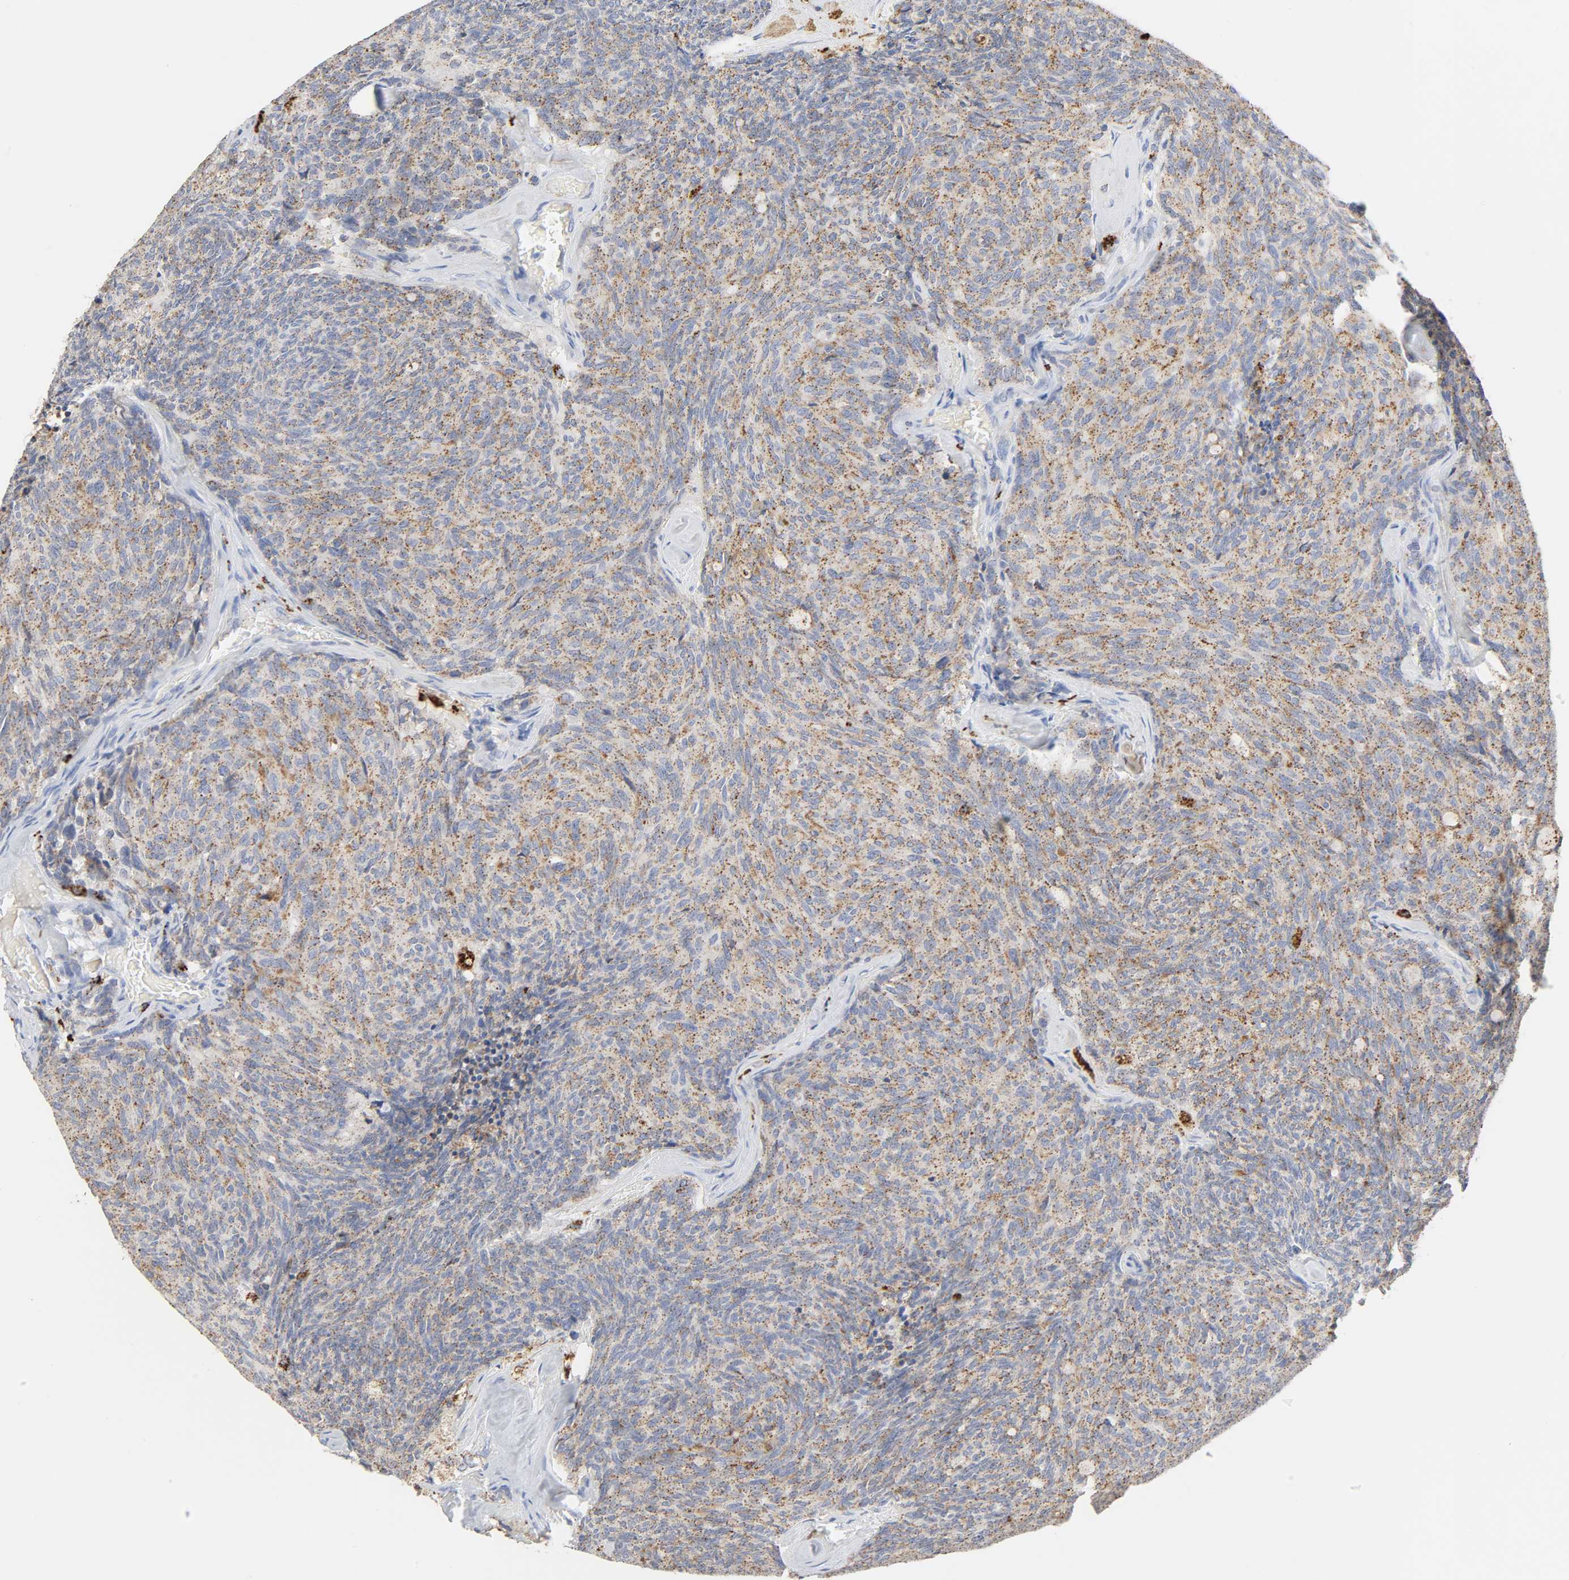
{"staining": {"intensity": "weak", "quantity": ">75%", "location": "cytoplasmic/membranous"}, "tissue": "carcinoid", "cell_type": "Tumor cells", "image_type": "cancer", "snomed": [{"axis": "morphology", "description": "Carcinoid, malignant, NOS"}, {"axis": "topography", "description": "Pancreas"}], "caption": "An image of human malignant carcinoid stained for a protein displays weak cytoplasmic/membranous brown staining in tumor cells.", "gene": "MAGEB17", "patient": {"sex": "female", "age": 54}}